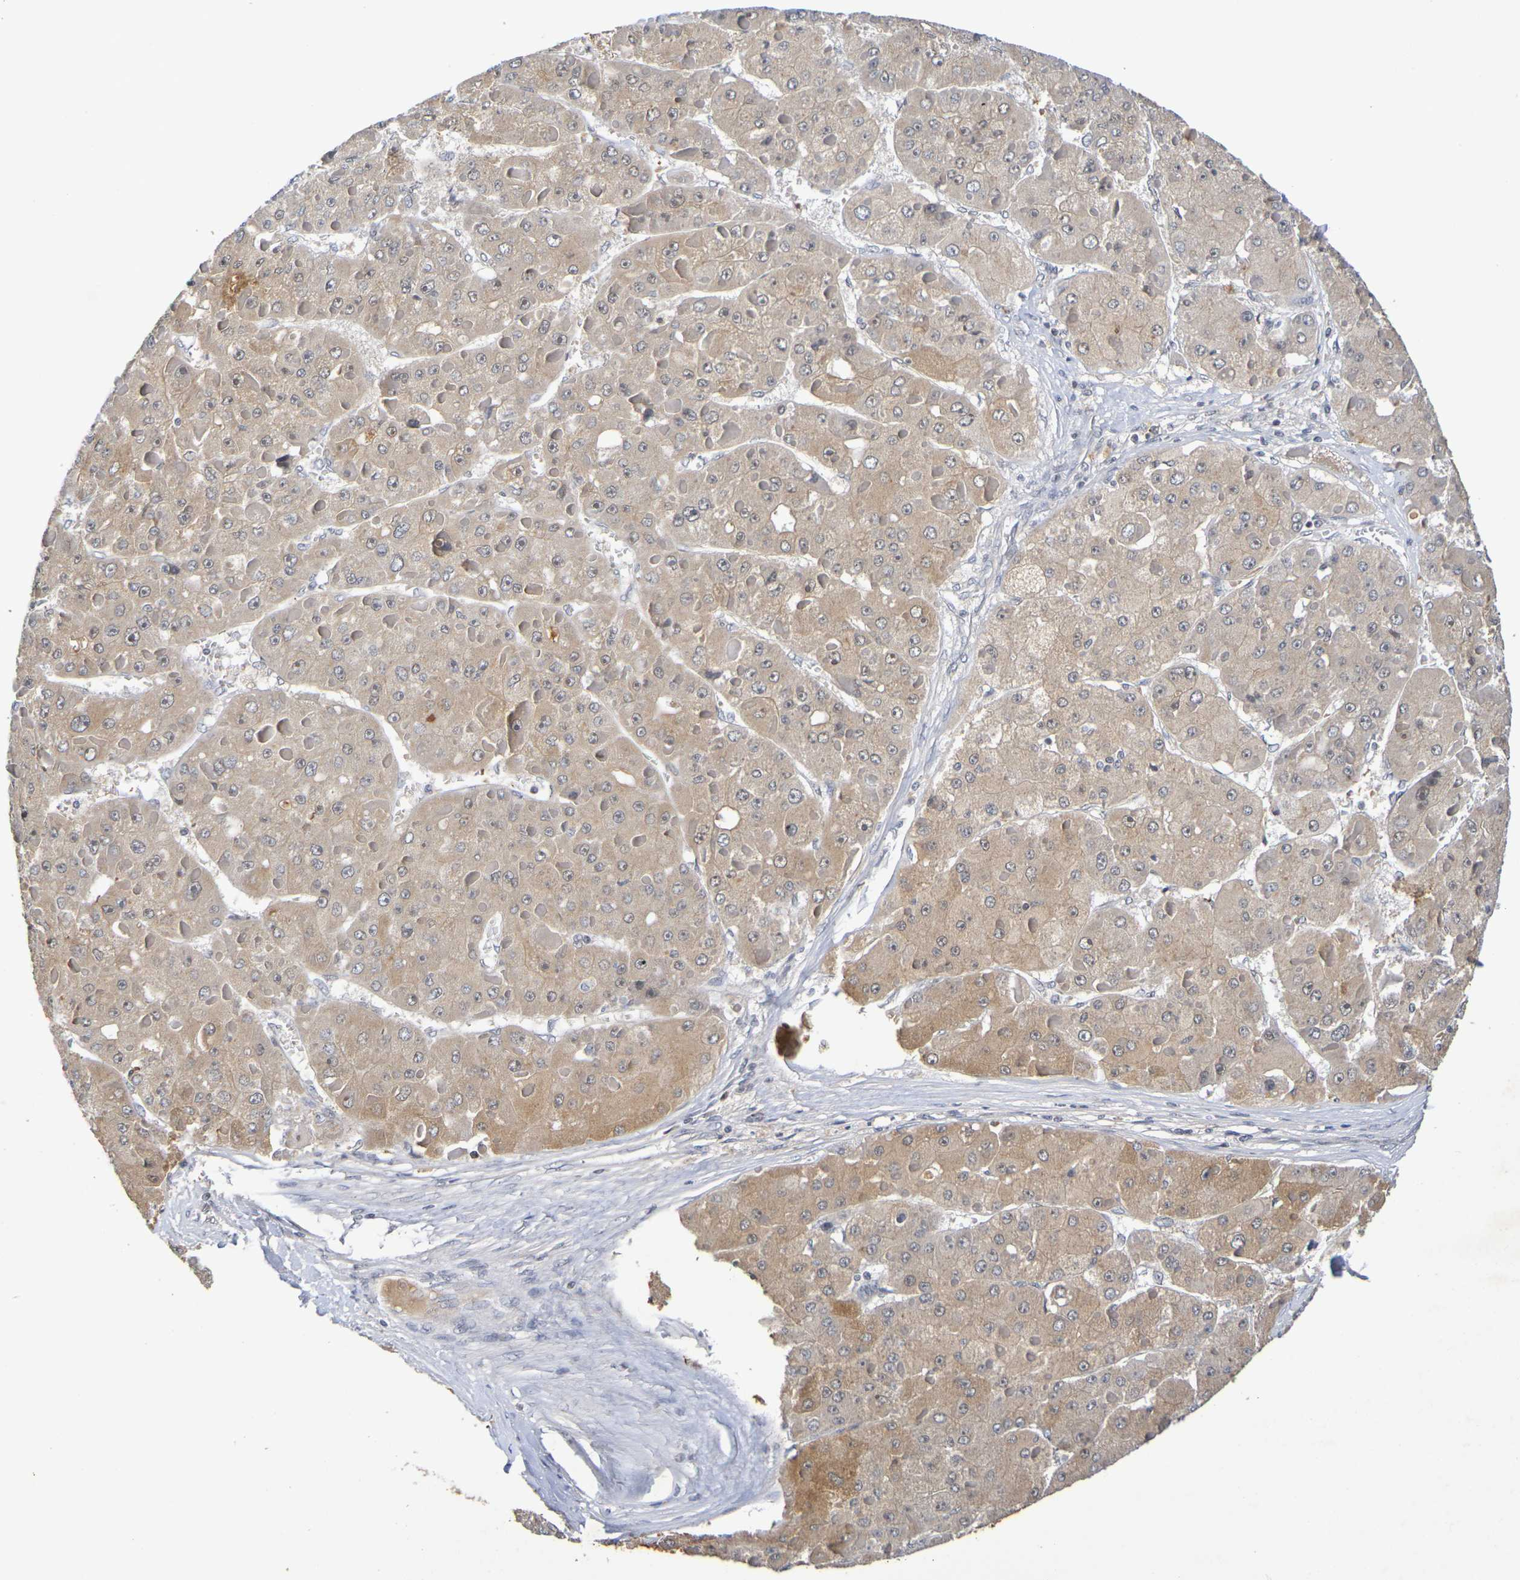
{"staining": {"intensity": "weak", "quantity": "25%-75%", "location": "nuclear"}, "tissue": "liver cancer", "cell_type": "Tumor cells", "image_type": "cancer", "snomed": [{"axis": "morphology", "description": "Carcinoma, Hepatocellular, NOS"}, {"axis": "topography", "description": "Liver"}], "caption": "Immunohistochemistry (IHC) photomicrograph of human liver cancer (hepatocellular carcinoma) stained for a protein (brown), which exhibits low levels of weak nuclear positivity in about 25%-75% of tumor cells.", "gene": "TERF2", "patient": {"sex": "female", "age": 73}}